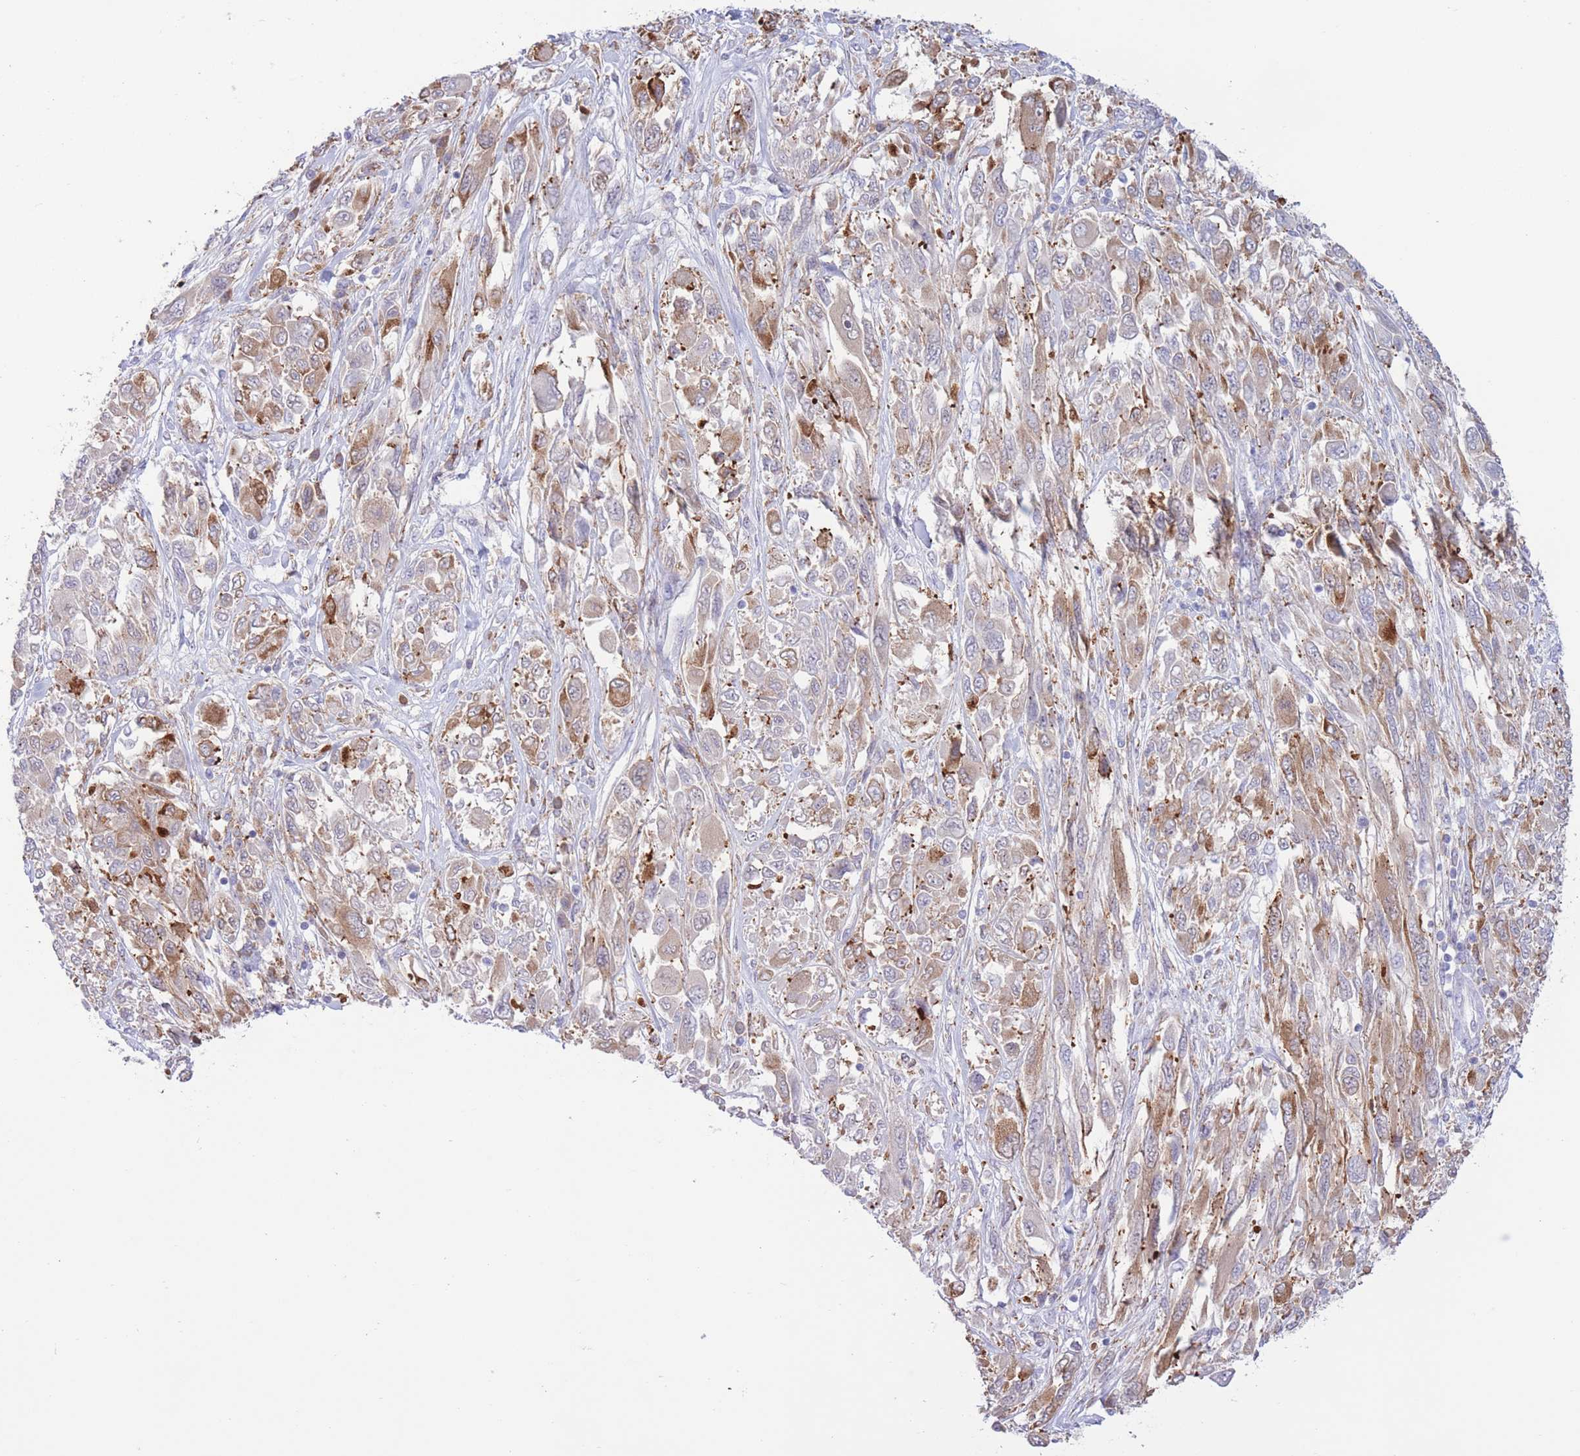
{"staining": {"intensity": "moderate", "quantity": "25%-75%", "location": "cytoplasmic/membranous"}, "tissue": "melanoma", "cell_type": "Tumor cells", "image_type": "cancer", "snomed": [{"axis": "morphology", "description": "Malignant melanoma, NOS"}, {"axis": "topography", "description": "Skin"}], "caption": "Brown immunohistochemical staining in melanoma reveals moderate cytoplasmic/membranous expression in about 25%-75% of tumor cells.", "gene": "MYDGF", "patient": {"sex": "female", "age": 91}}